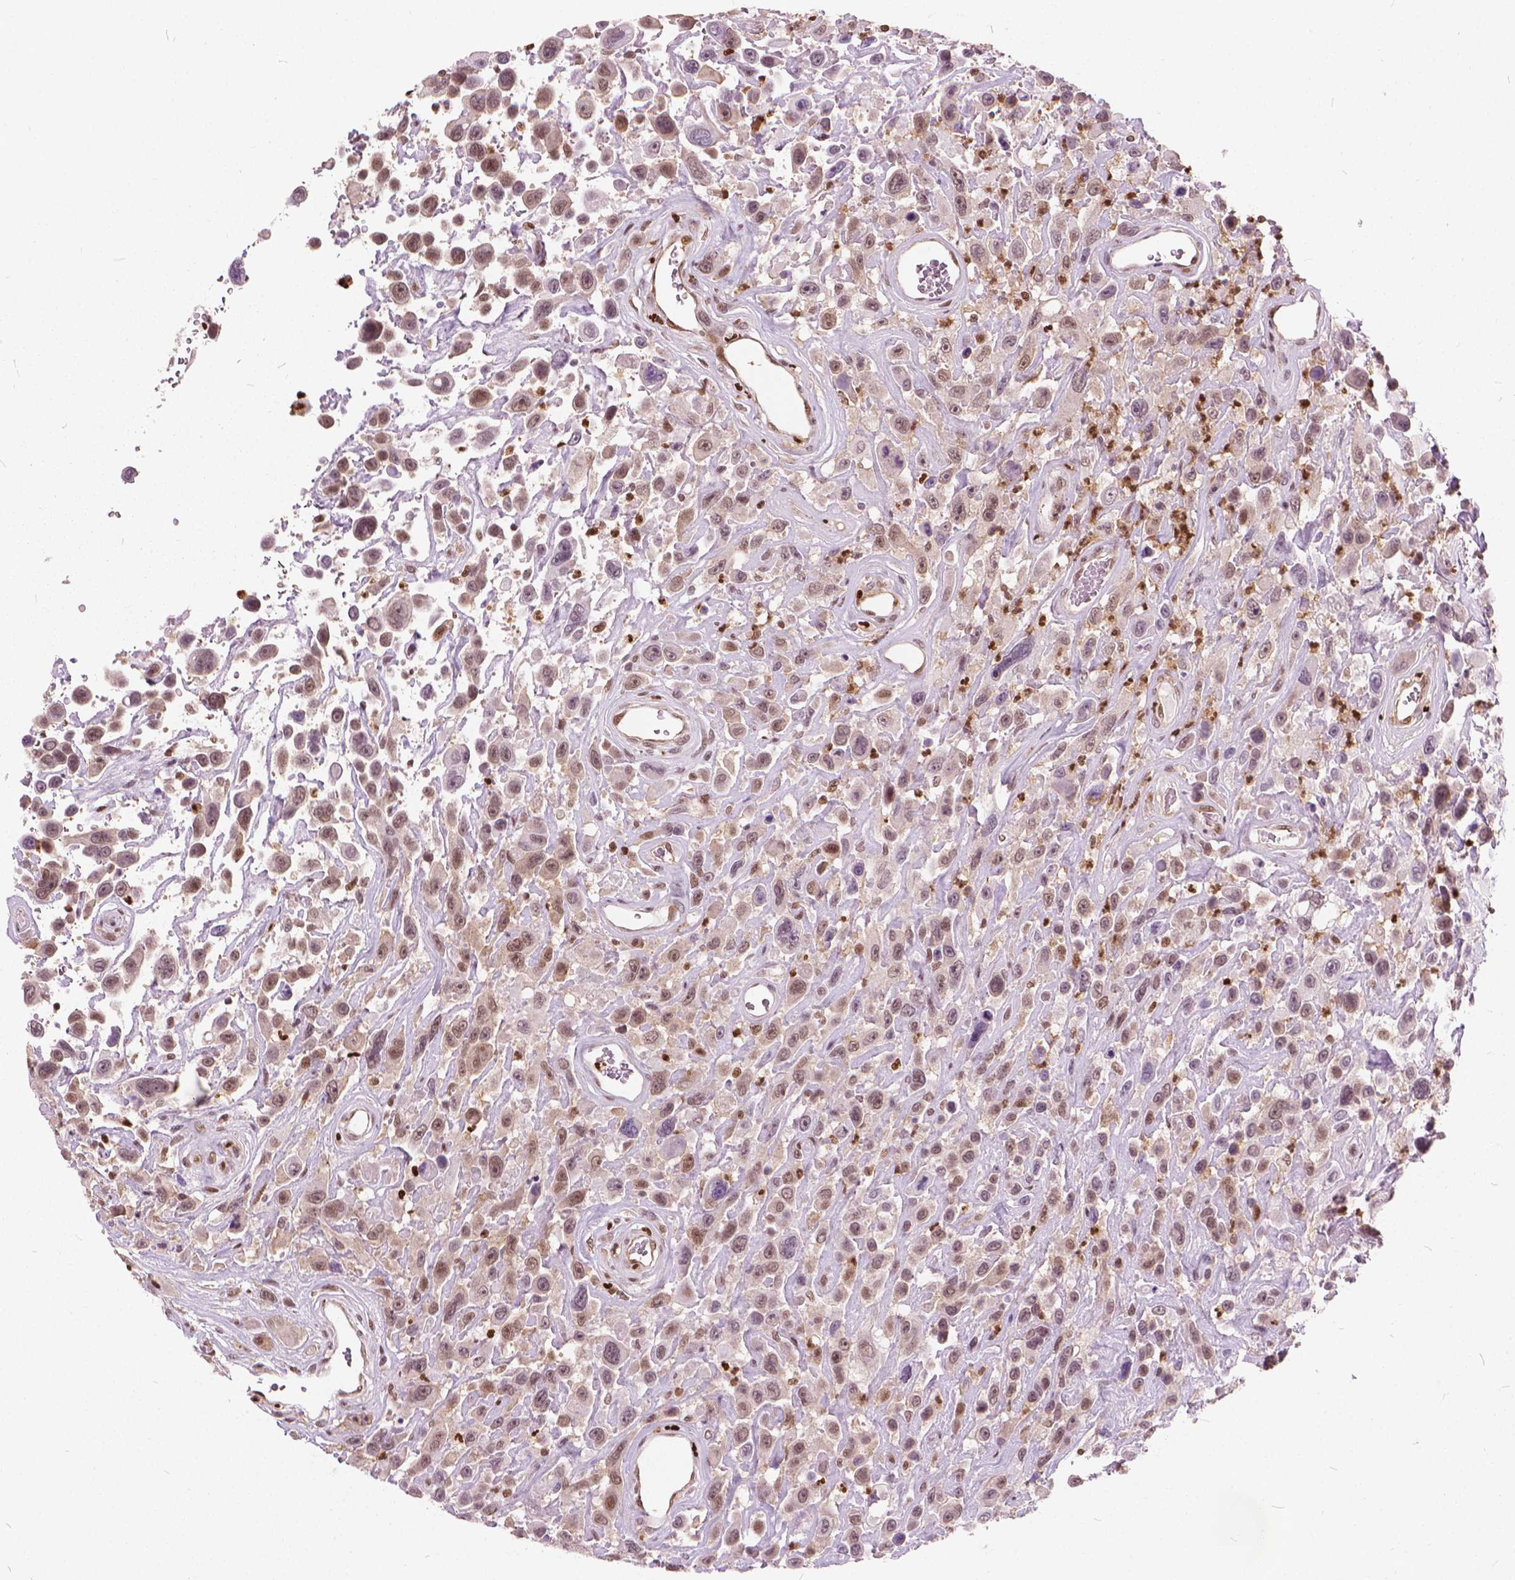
{"staining": {"intensity": "moderate", "quantity": ">75%", "location": "nuclear"}, "tissue": "urothelial cancer", "cell_type": "Tumor cells", "image_type": "cancer", "snomed": [{"axis": "morphology", "description": "Urothelial carcinoma, High grade"}, {"axis": "topography", "description": "Urinary bladder"}], "caption": "Urothelial cancer stained with immunohistochemistry (IHC) exhibits moderate nuclear positivity in about >75% of tumor cells.", "gene": "STAT5B", "patient": {"sex": "male", "age": 53}}